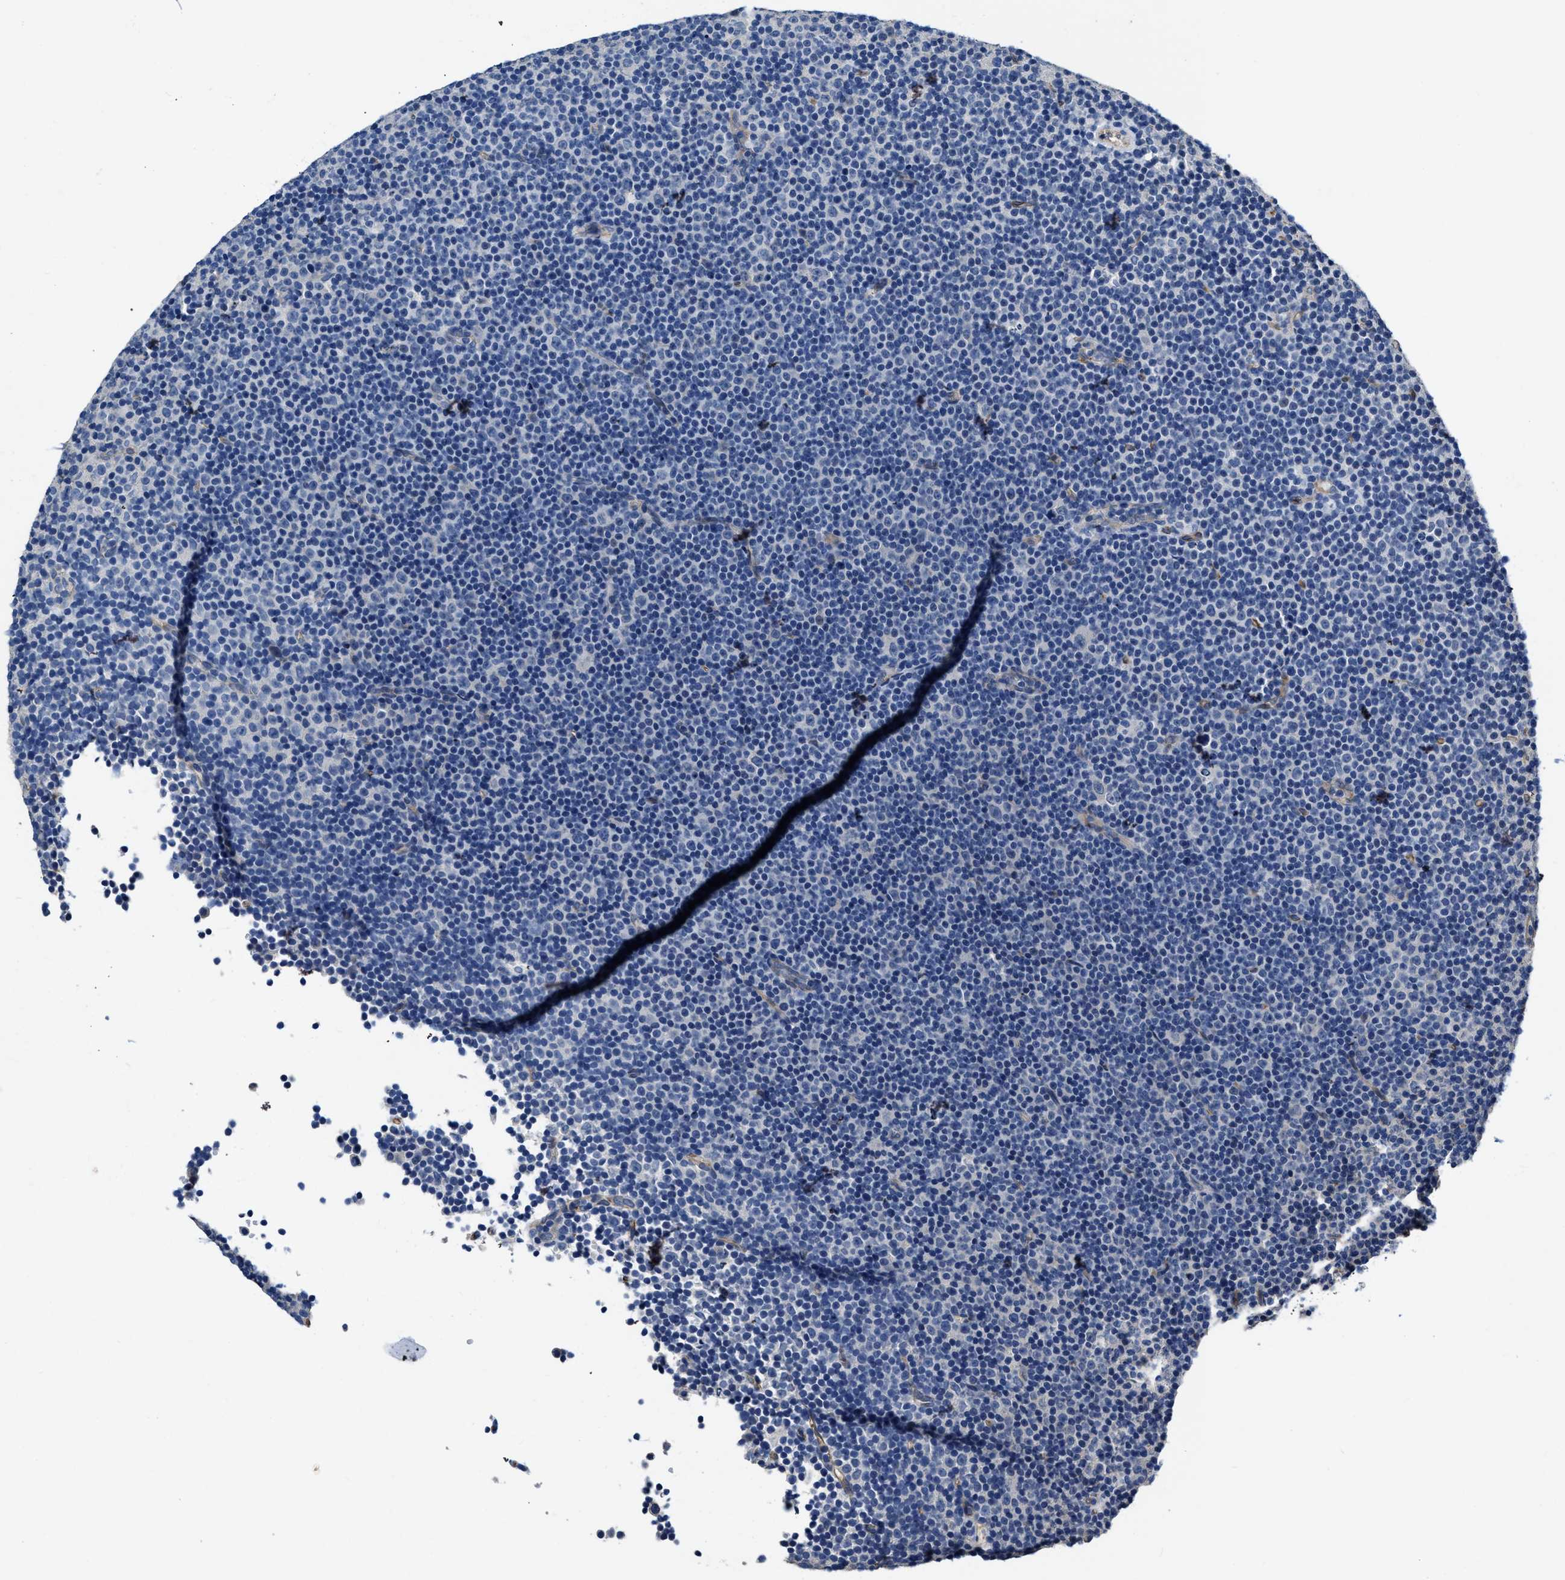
{"staining": {"intensity": "negative", "quantity": "none", "location": "none"}, "tissue": "lymphoma", "cell_type": "Tumor cells", "image_type": "cancer", "snomed": [{"axis": "morphology", "description": "Malignant lymphoma, non-Hodgkin's type, Low grade"}, {"axis": "topography", "description": "Lymph node"}], "caption": "Lymphoma was stained to show a protein in brown. There is no significant staining in tumor cells.", "gene": "C22orf42", "patient": {"sex": "female", "age": 67}}